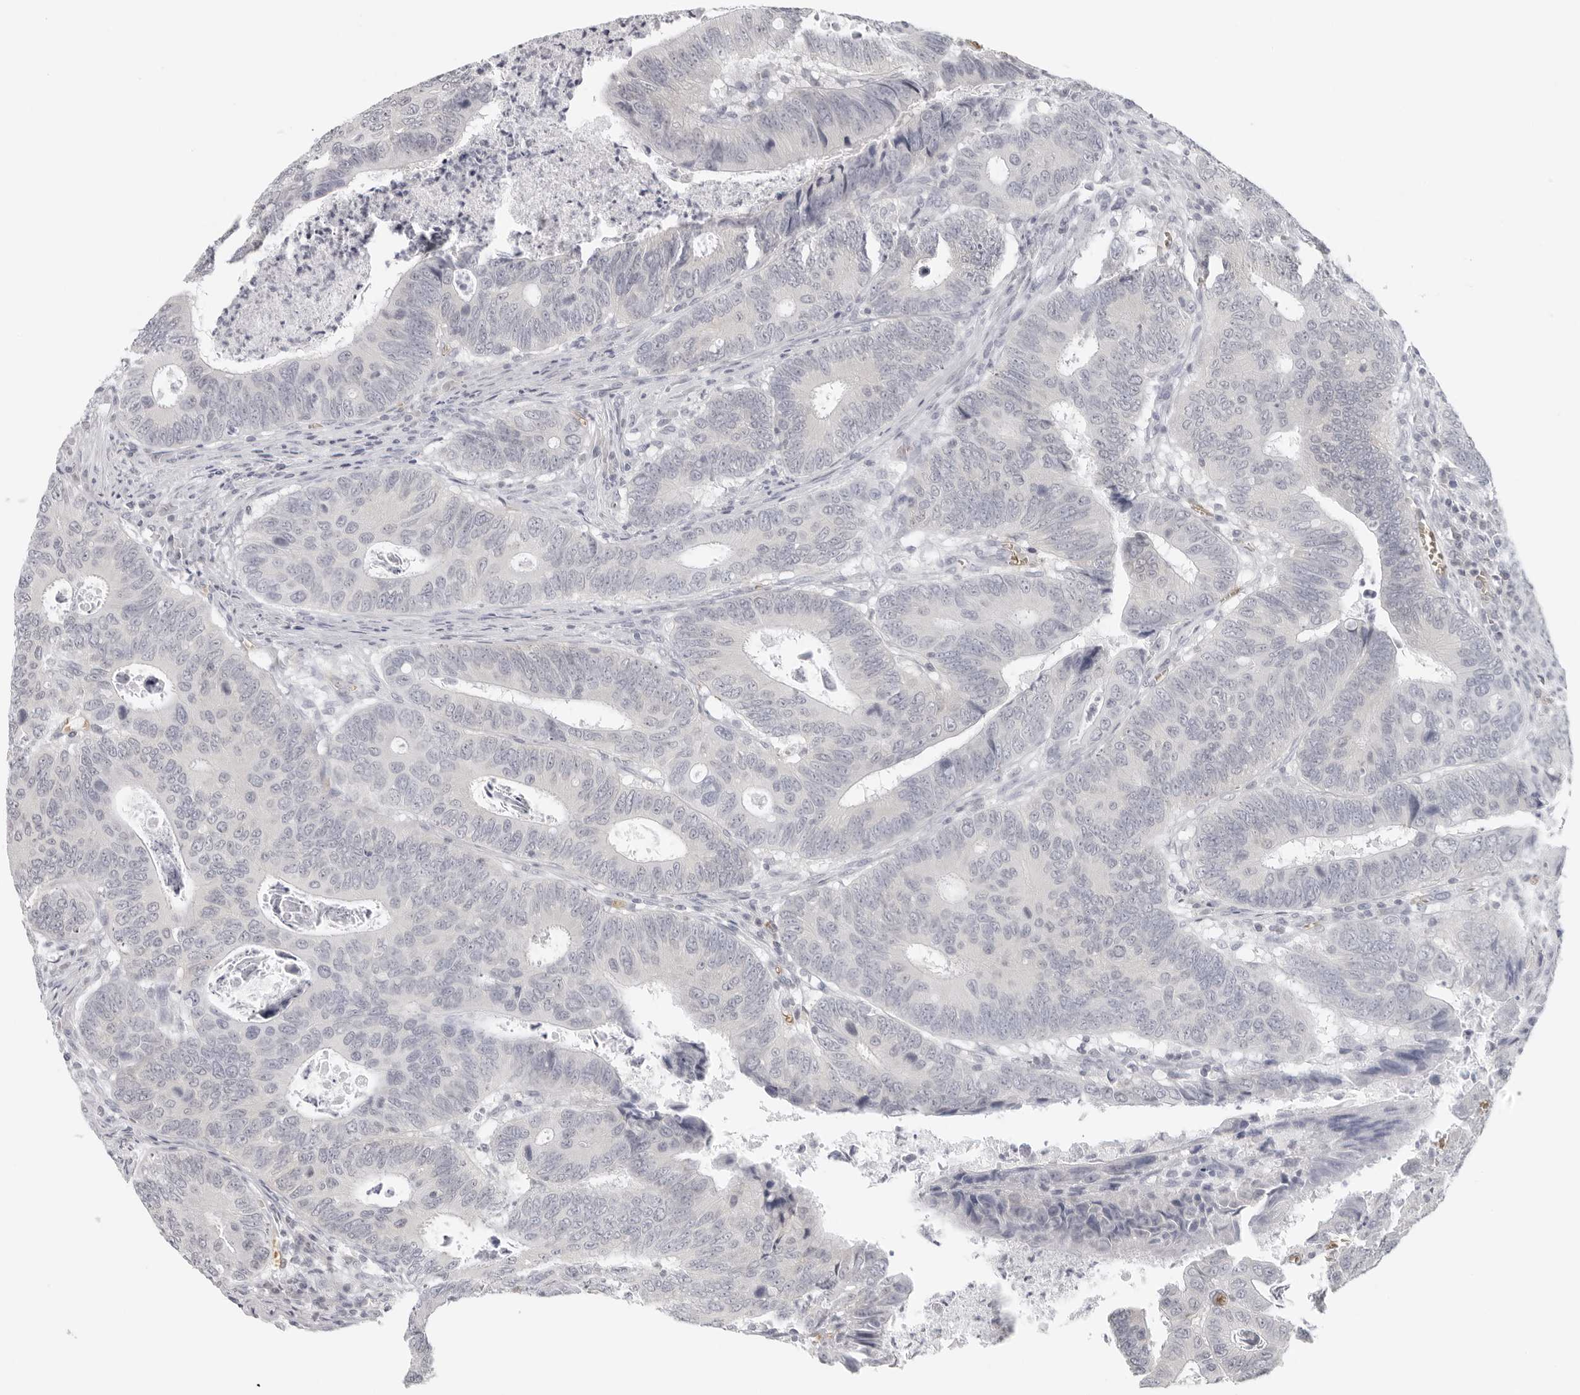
{"staining": {"intensity": "negative", "quantity": "none", "location": "none"}, "tissue": "colorectal cancer", "cell_type": "Tumor cells", "image_type": "cancer", "snomed": [{"axis": "morphology", "description": "Adenocarcinoma, NOS"}, {"axis": "topography", "description": "Colon"}], "caption": "Immunohistochemical staining of human colorectal cancer (adenocarcinoma) exhibits no significant positivity in tumor cells. The staining is performed using DAB brown chromogen with nuclei counter-stained in using hematoxylin.", "gene": "EPB41", "patient": {"sex": "male", "age": 72}}